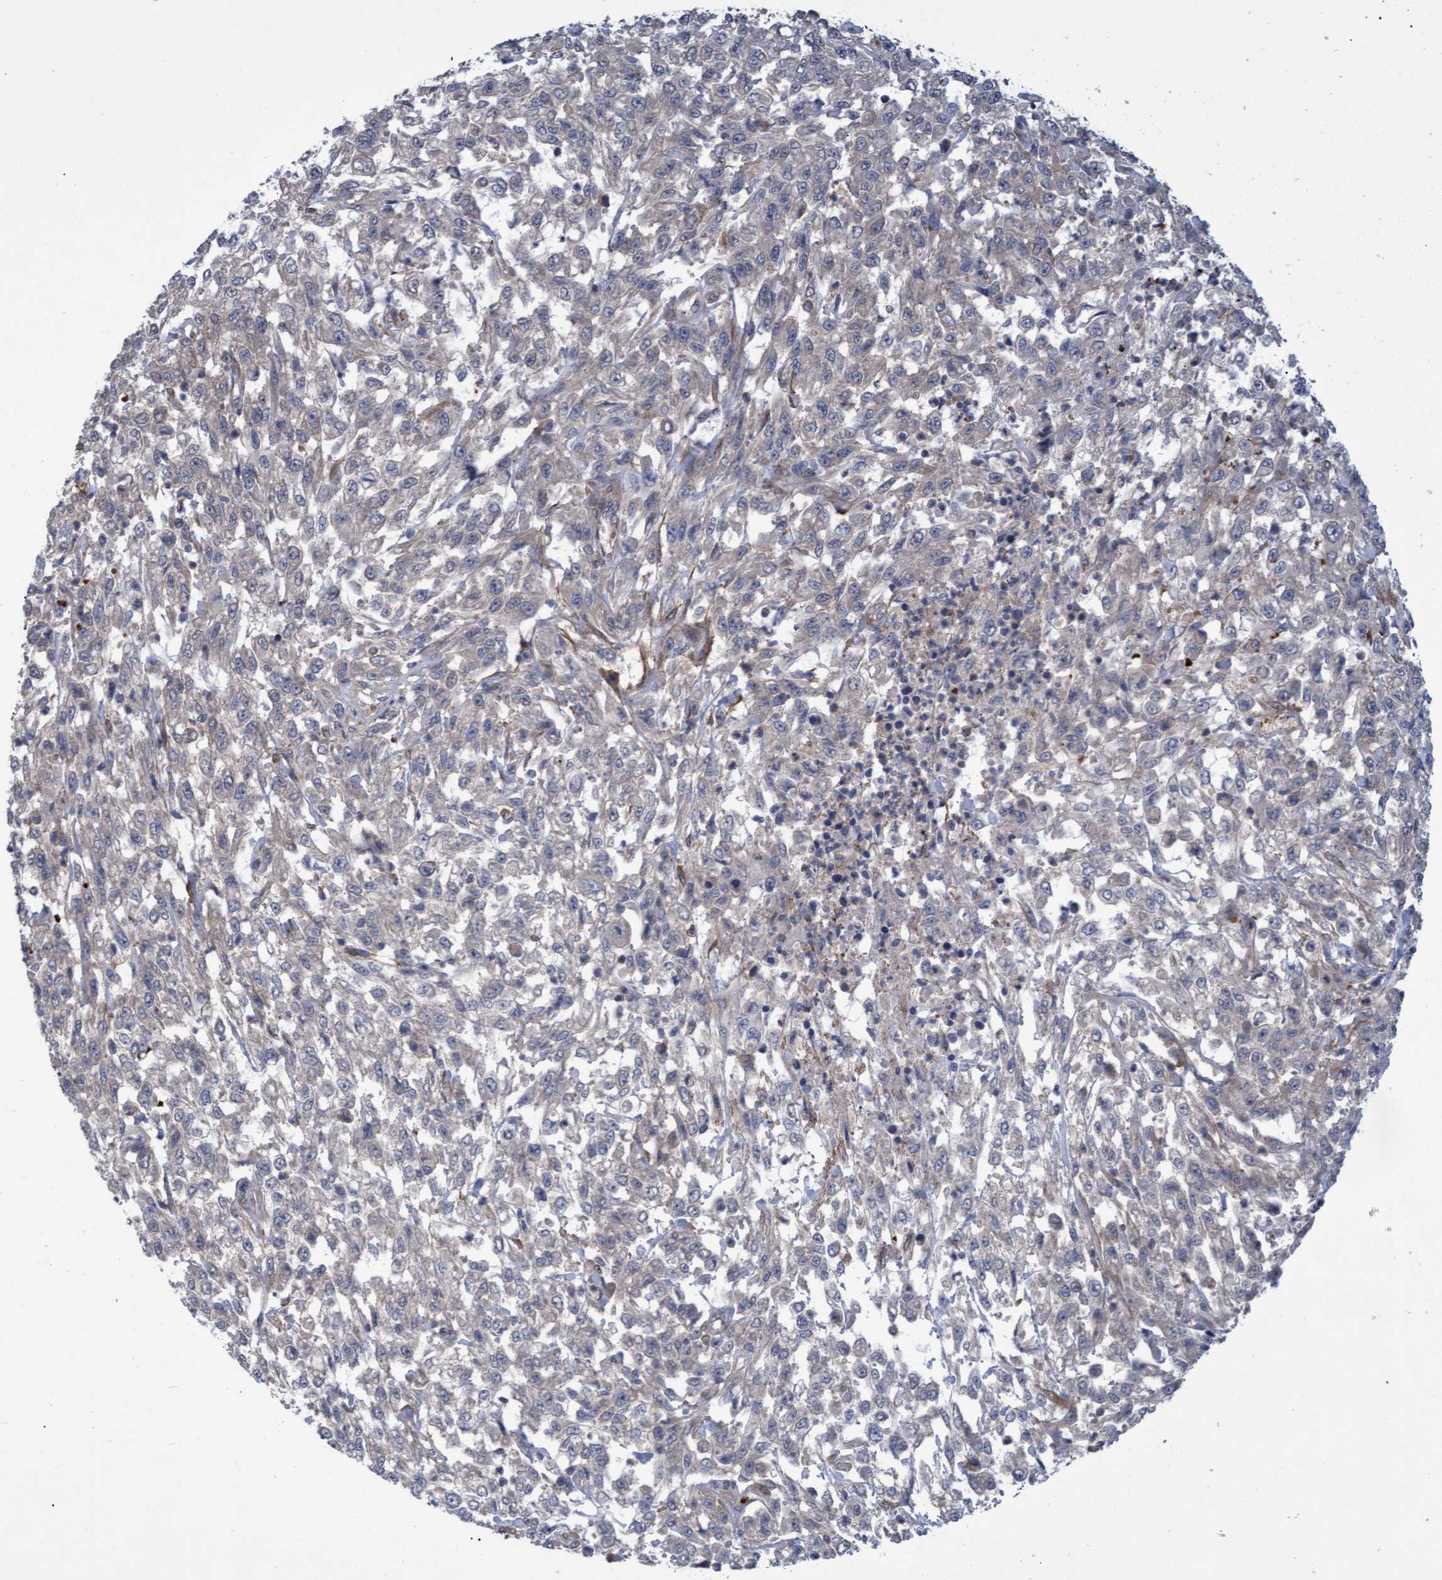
{"staining": {"intensity": "negative", "quantity": "none", "location": "none"}, "tissue": "urothelial cancer", "cell_type": "Tumor cells", "image_type": "cancer", "snomed": [{"axis": "morphology", "description": "Urothelial carcinoma, High grade"}, {"axis": "topography", "description": "Urinary bladder"}], "caption": "DAB (3,3'-diaminobenzidine) immunohistochemical staining of human urothelial carcinoma (high-grade) shows no significant staining in tumor cells. (DAB IHC, high magnification).", "gene": "NAA15", "patient": {"sex": "male", "age": 46}}